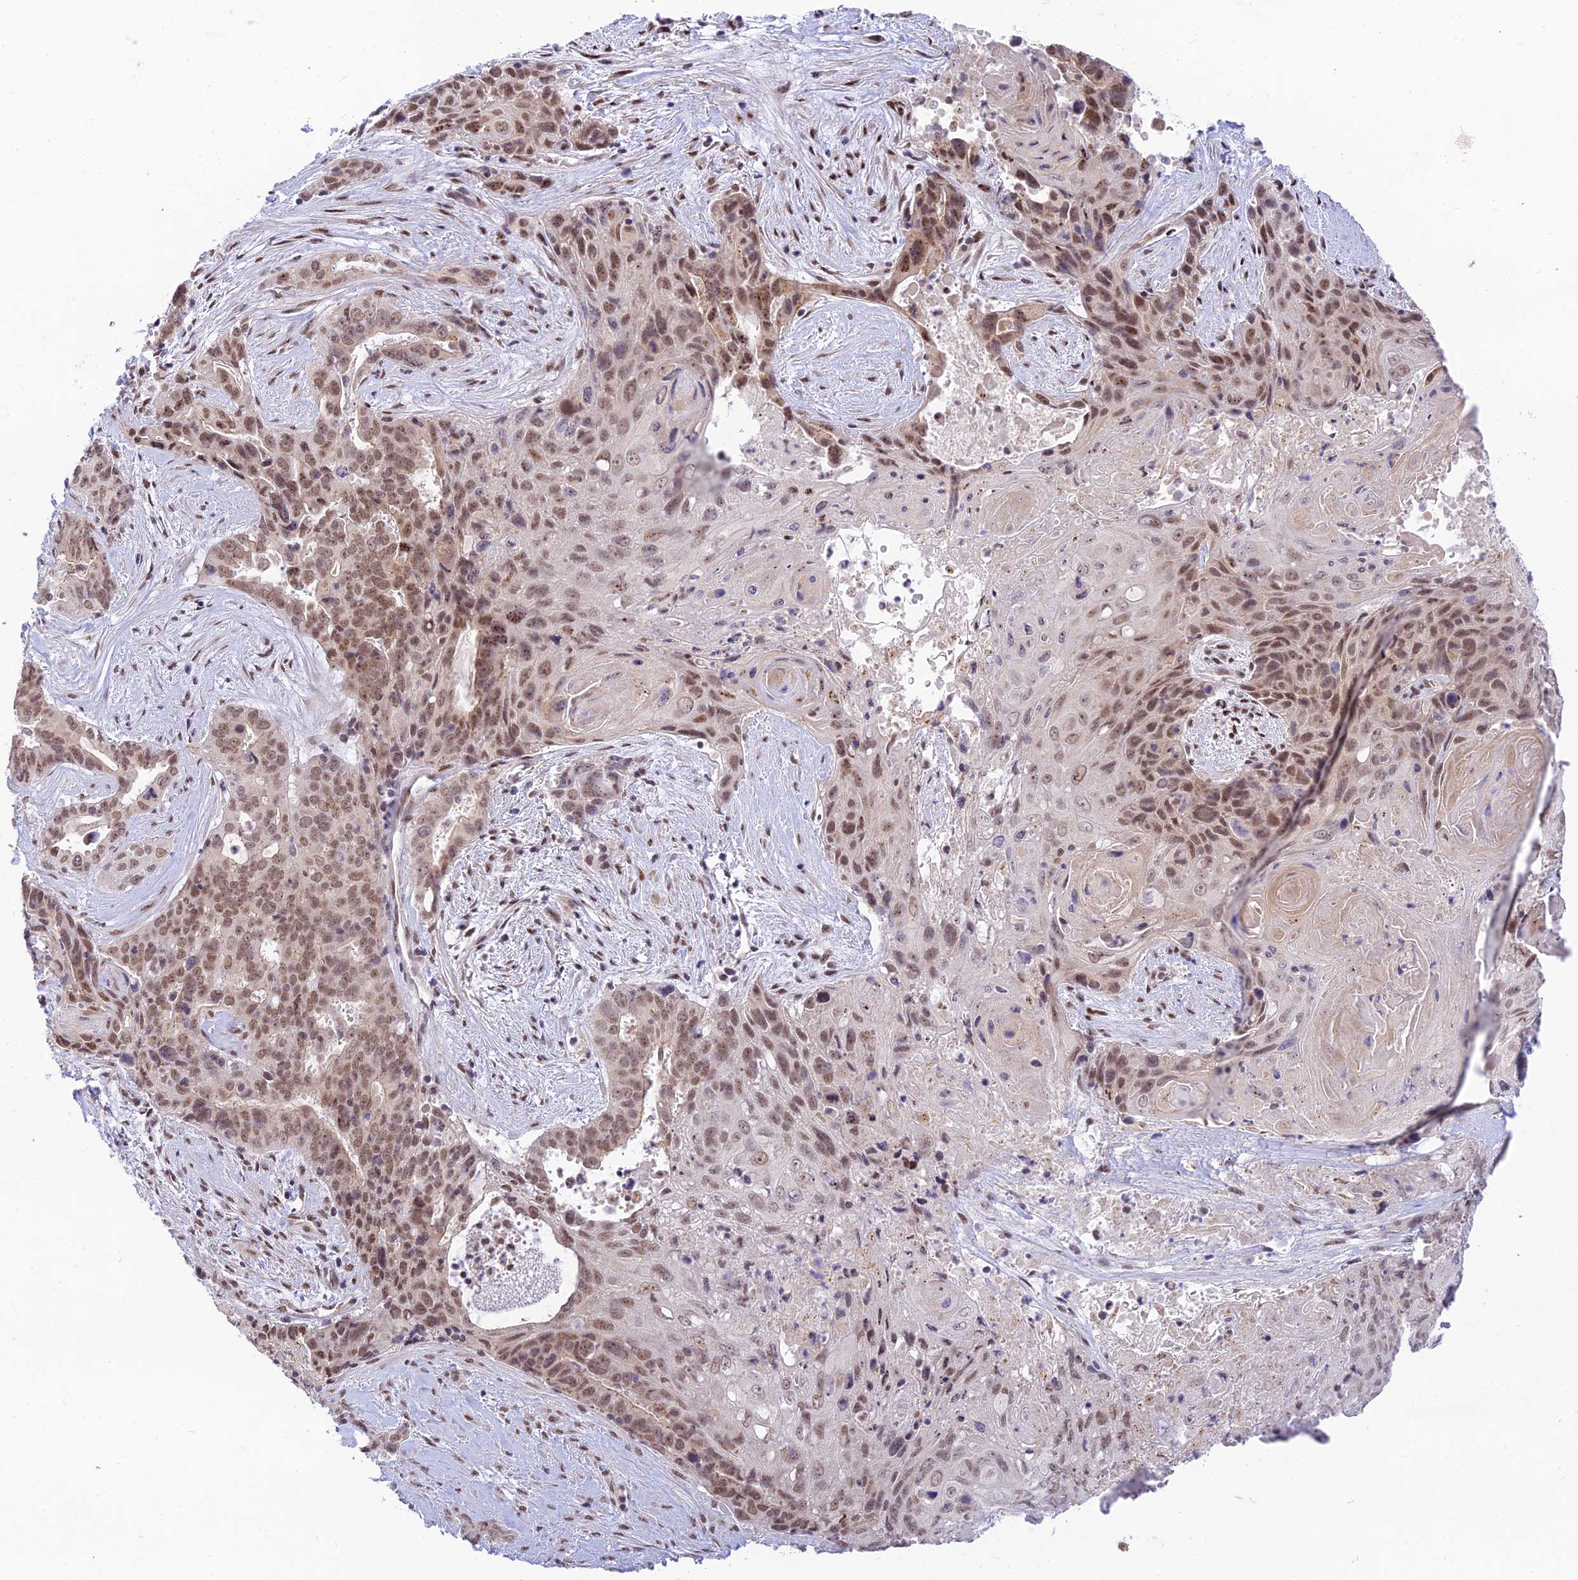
{"staining": {"intensity": "moderate", "quantity": ">75%", "location": "nuclear"}, "tissue": "pancreatic cancer", "cell_type": "Tumor cells", "image_type": "cancer", "snomed": [{"axis": "morphology", "description": "Adenocarcinoma, NOS"}, {"axis": "topography", "description": "Pancreas"}], "caption": "Immunohistochemical staining of pancreatic cancer (adenocarcinoma) exhibits moderate nuclear protein staining in approximately >75% of tumor cells.", "gene": "MICOS13", "patient": {"sex": "male", "age": 80}}